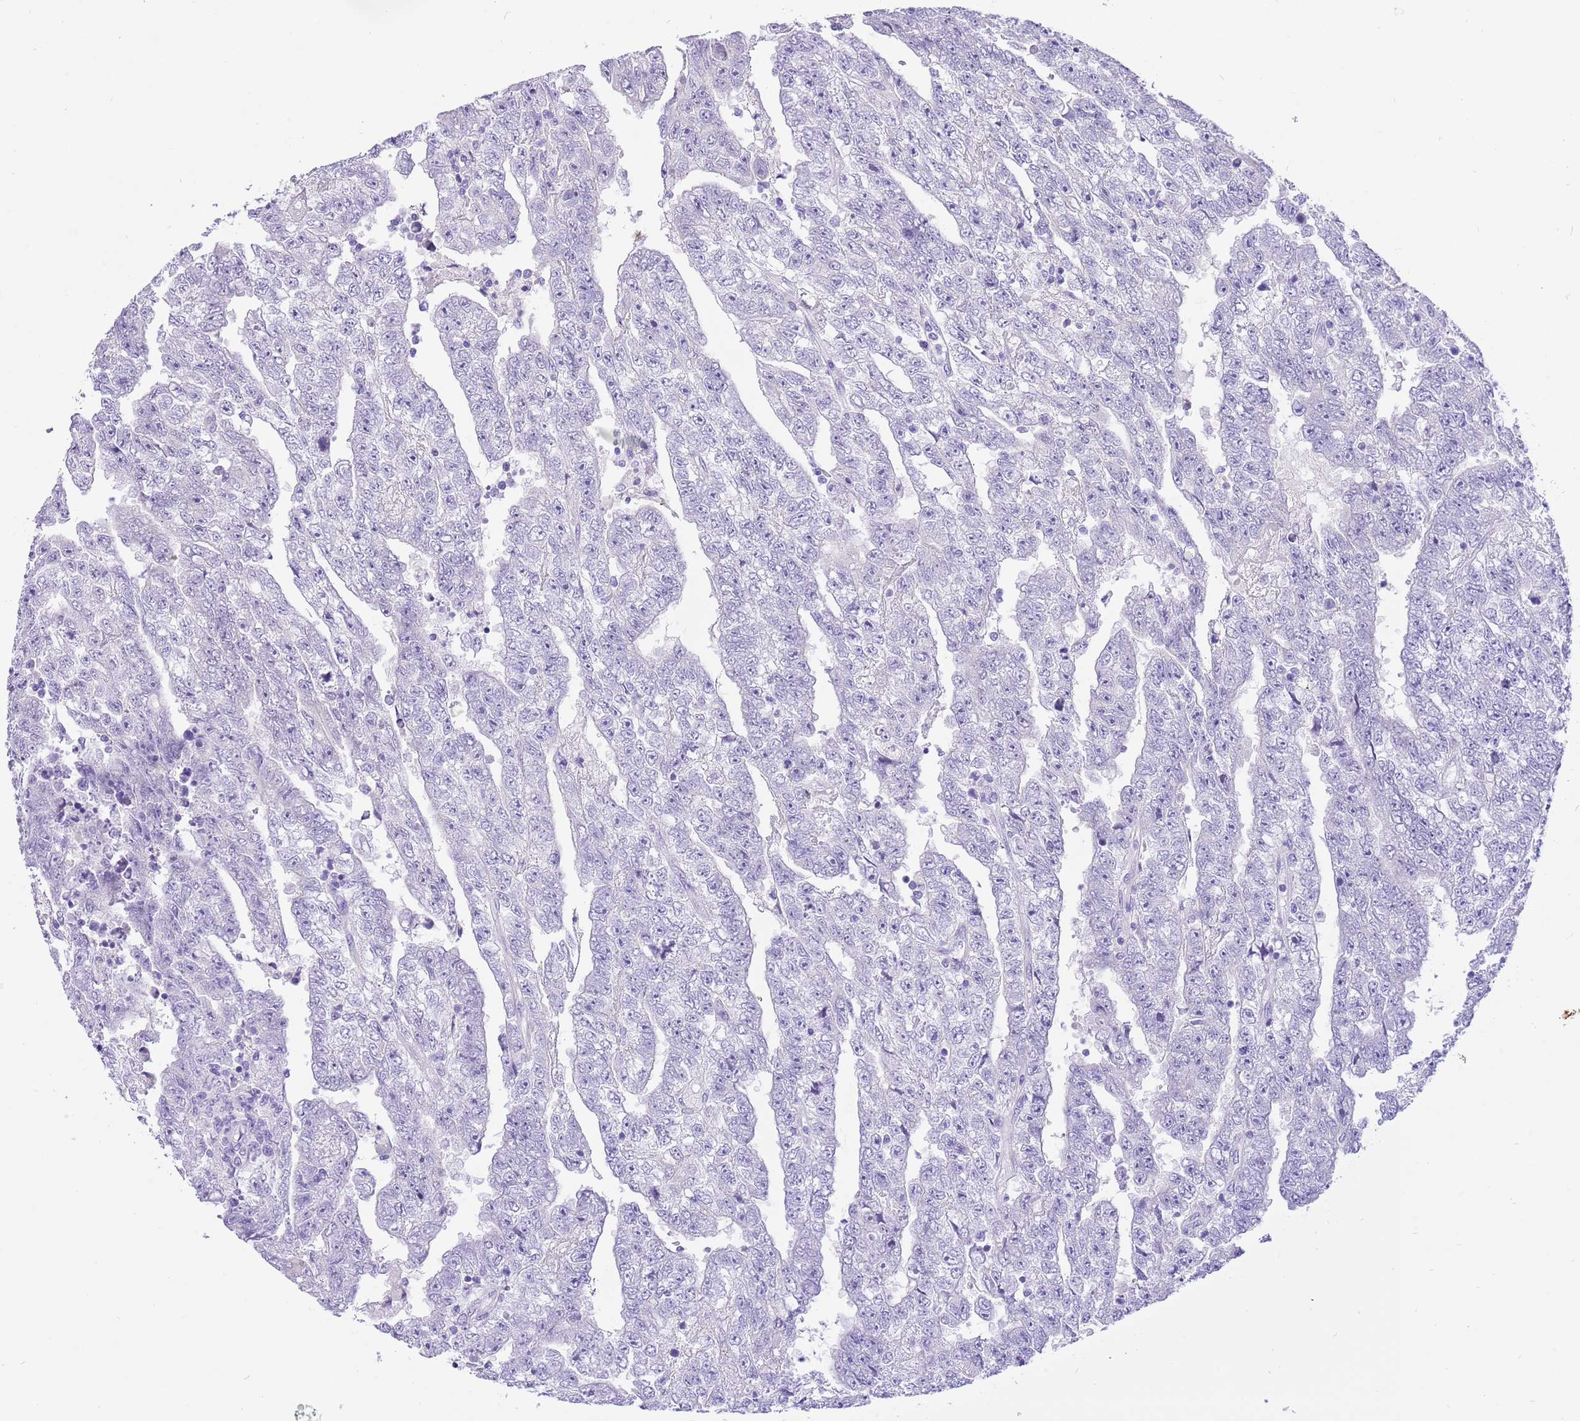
{"staining": {"intensity": "negative", "quantity": "none", "location": "none"}, "tissue": "testis cancer", "cell_type": "Tumor cells", "image_type": "cancer", "snomed": [{"axis": "morphology", "description": "Carcinoma, Embryonal, NOS"}, {"axis": "topography", "description": "Testis"}], "caption": "The image displays no significant staining in tumor cells of testis cancer.", "gene": "R3HDM4", "patient": {"sex": "male", "age": 25}}